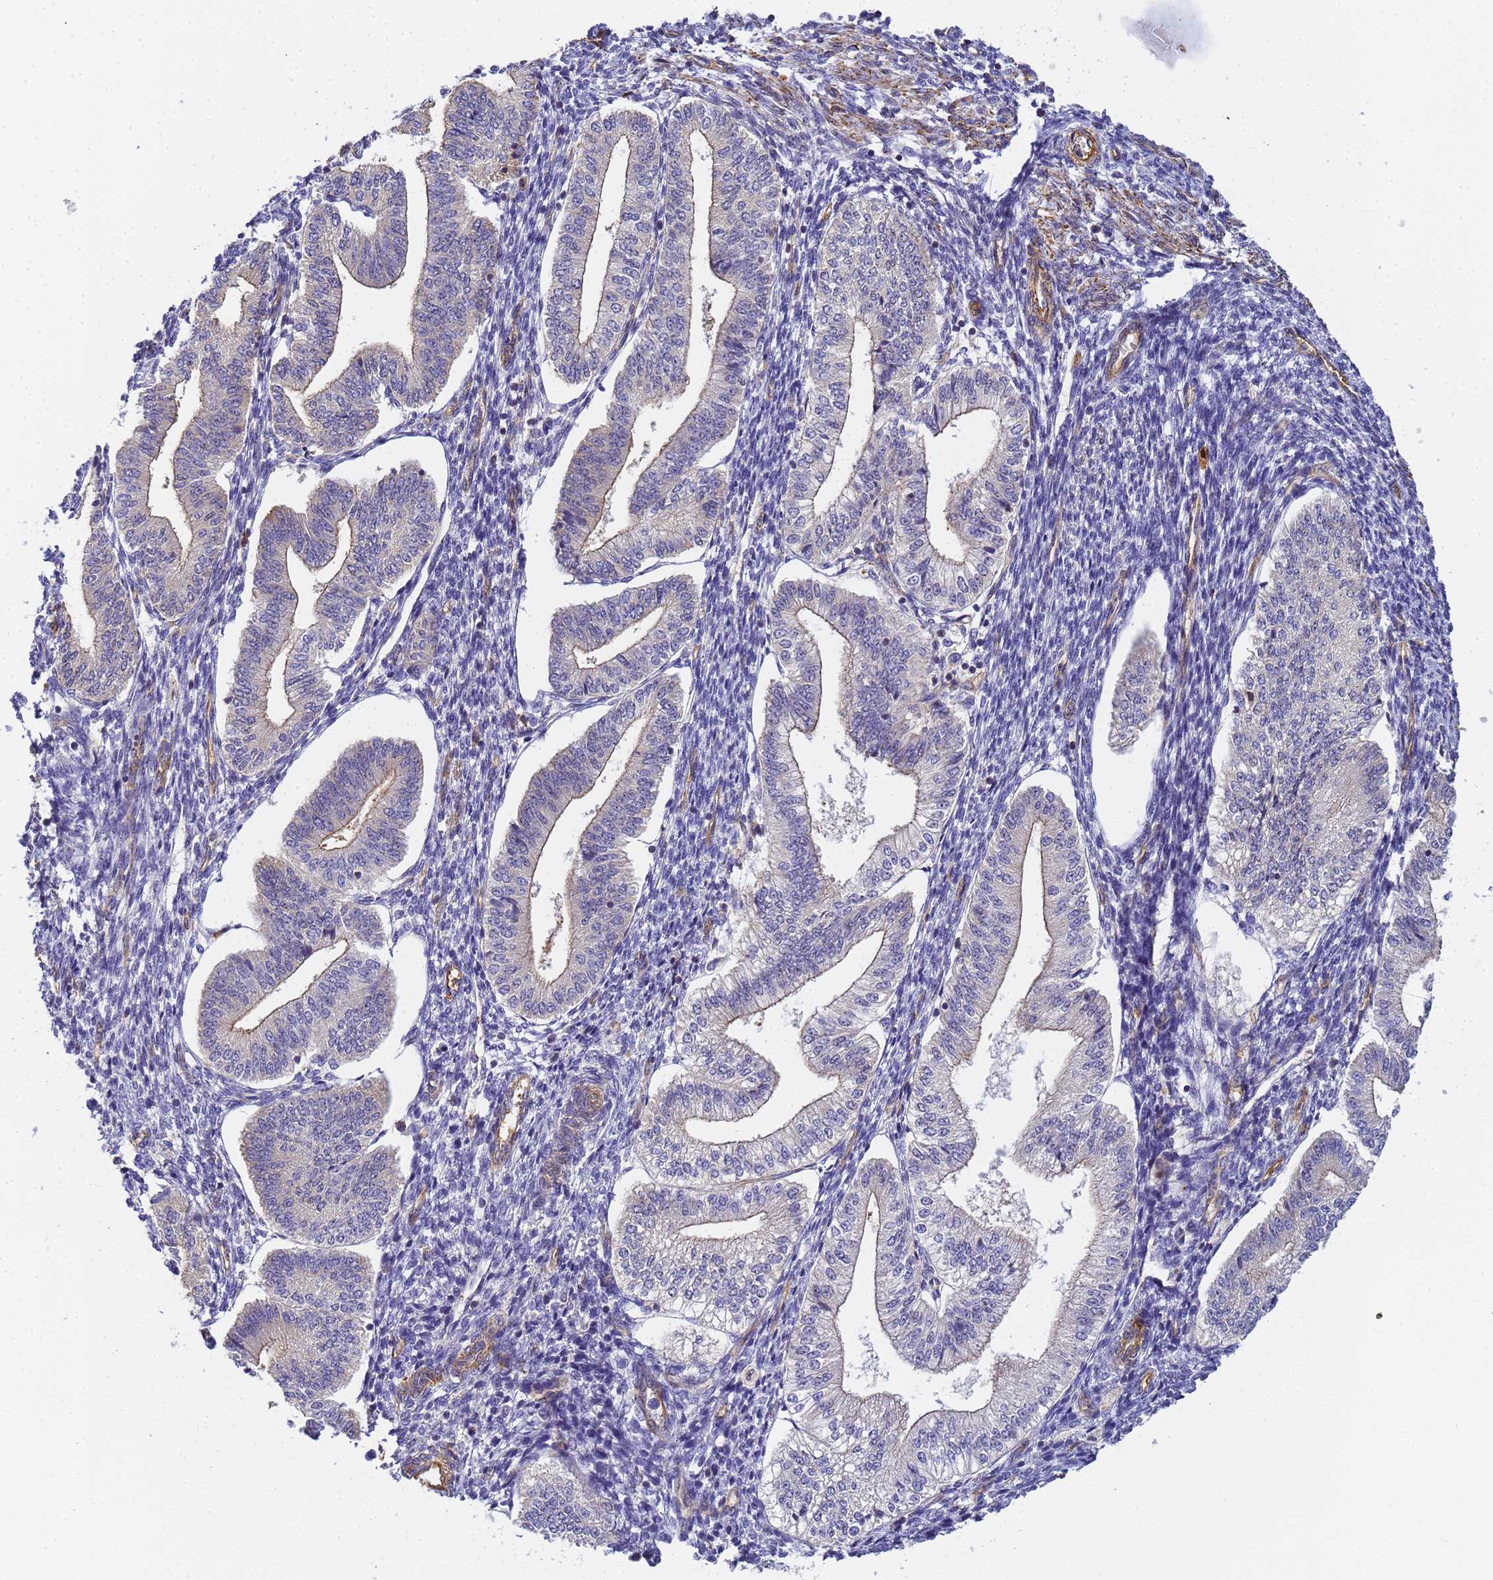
{"staining": {"intensity": "negative", "quantity": "none", "location": "none"}, "tissue": "endometrium", "cell_type": "Cells in endometrial stroma", "image_type": "normal", "snomed": [{"axis": "morphology", "description": "Normal tissue, NOS"}, {"axis": "topography", "description": "Endometrium"}], "caption": "An immunohistochemistry image of unremarkable endometrium is shown. There is no staining in cells in endometrial stroma of endometrium. Brightfield microscopy of IHC stained with DAB (brown) and hematoxylin (blue), captured at high magnification.", "gene": "MYL10", "patient": {"sex": "female", "age": 34}}